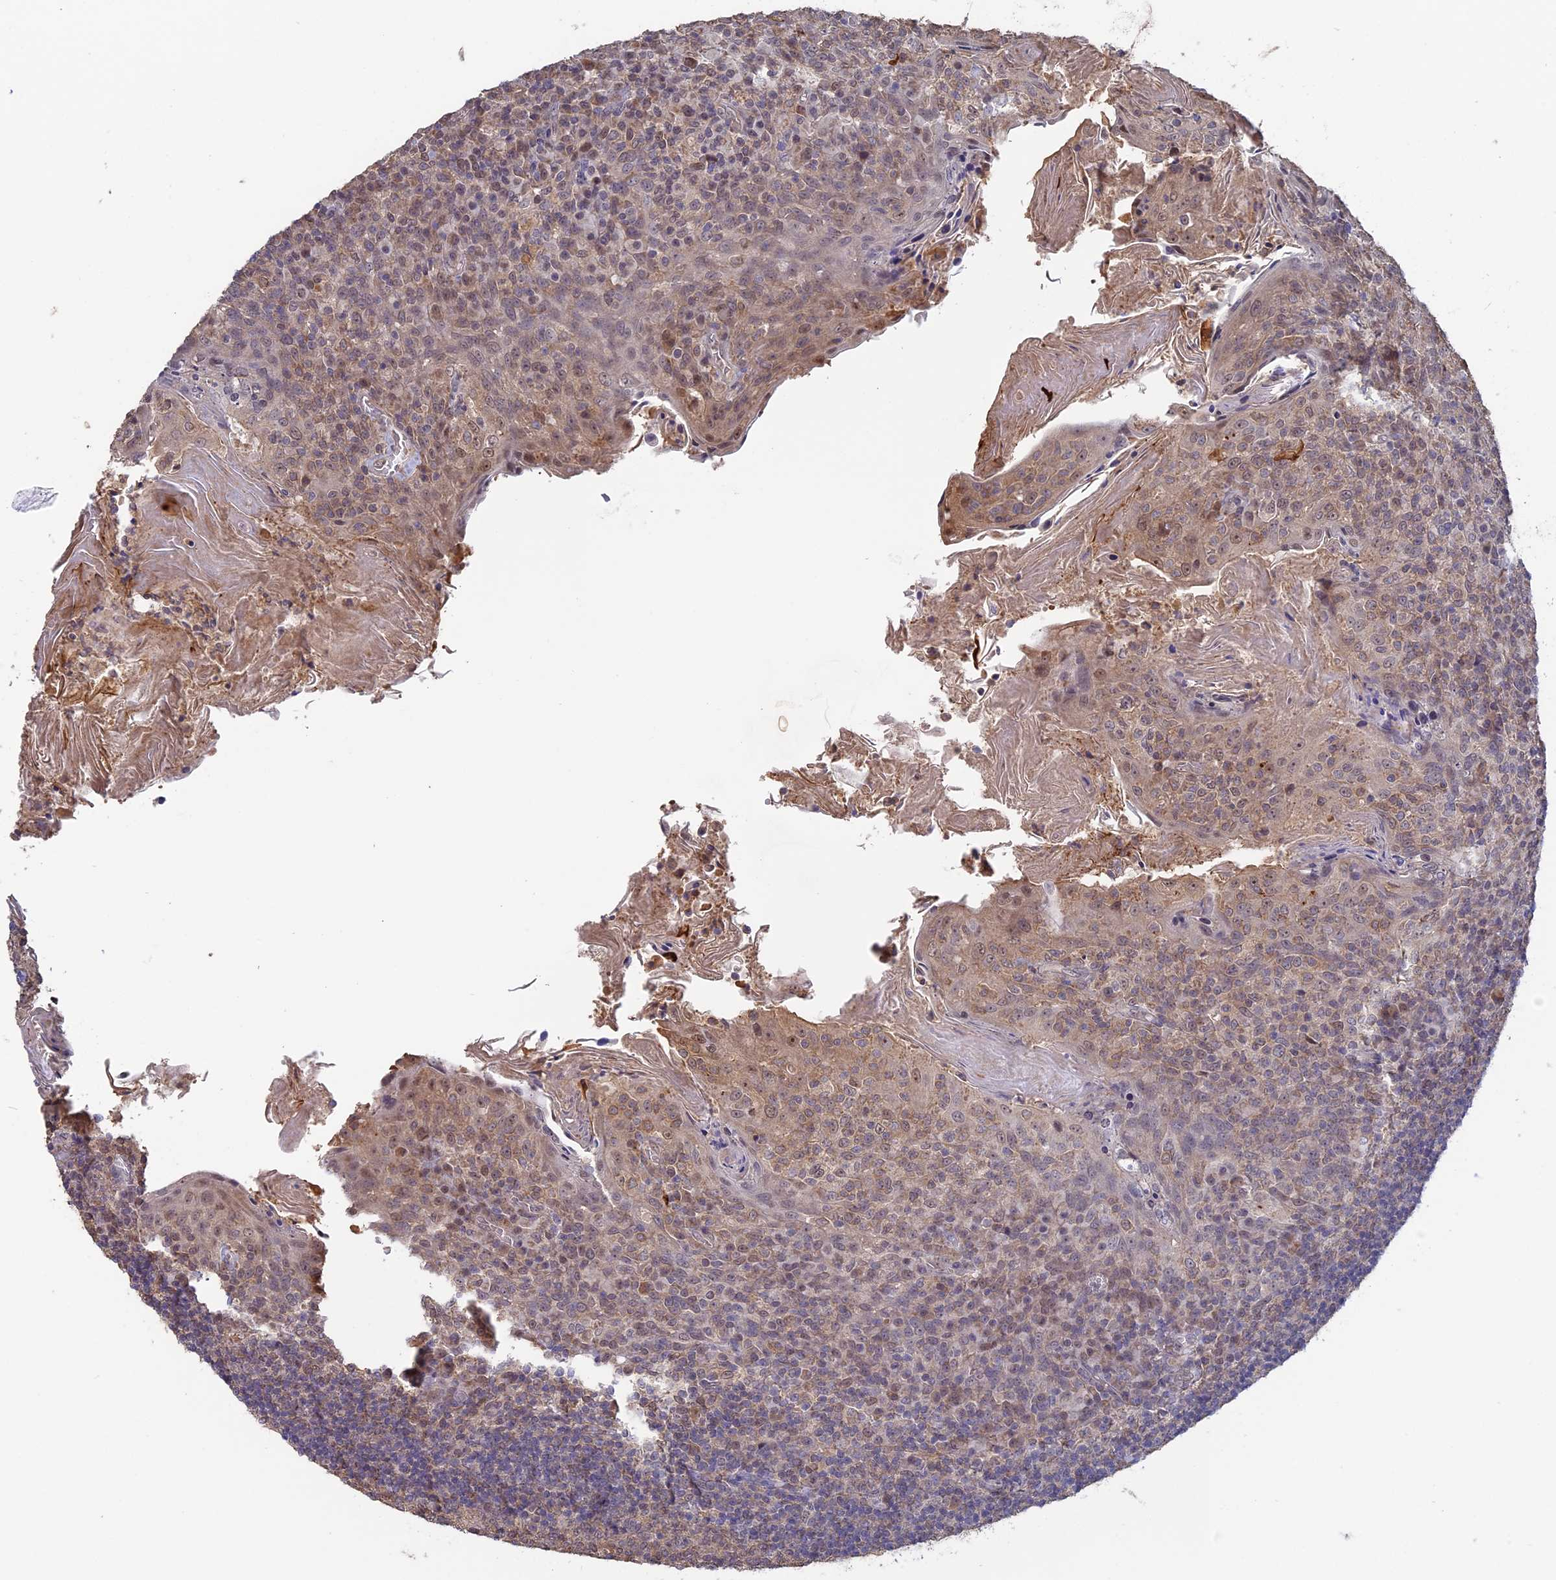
{"staining": {"intensity": "moderate", "quantity": "25%-75%", "location": "nuclear"}, "tissue": "tonsil", "cell_type": "Germinal center cells", "image_type": "normal", "snomed": [{"axis": "morphology", "description": "Normal tissue, NOS"}, {"axis": "topography", "description": "Tonsil"}], "caption": "Immunohistochemistry (IHC) of benign human tonsil displays medium levels of moderate nuclear staining in approximately 25%-75% of germinal center cells. (brown staining indicates protein expression, while blue staining denotes nuclei).", "gene": "FAM98C", "patient": {"sex": "female", "age": 10}}